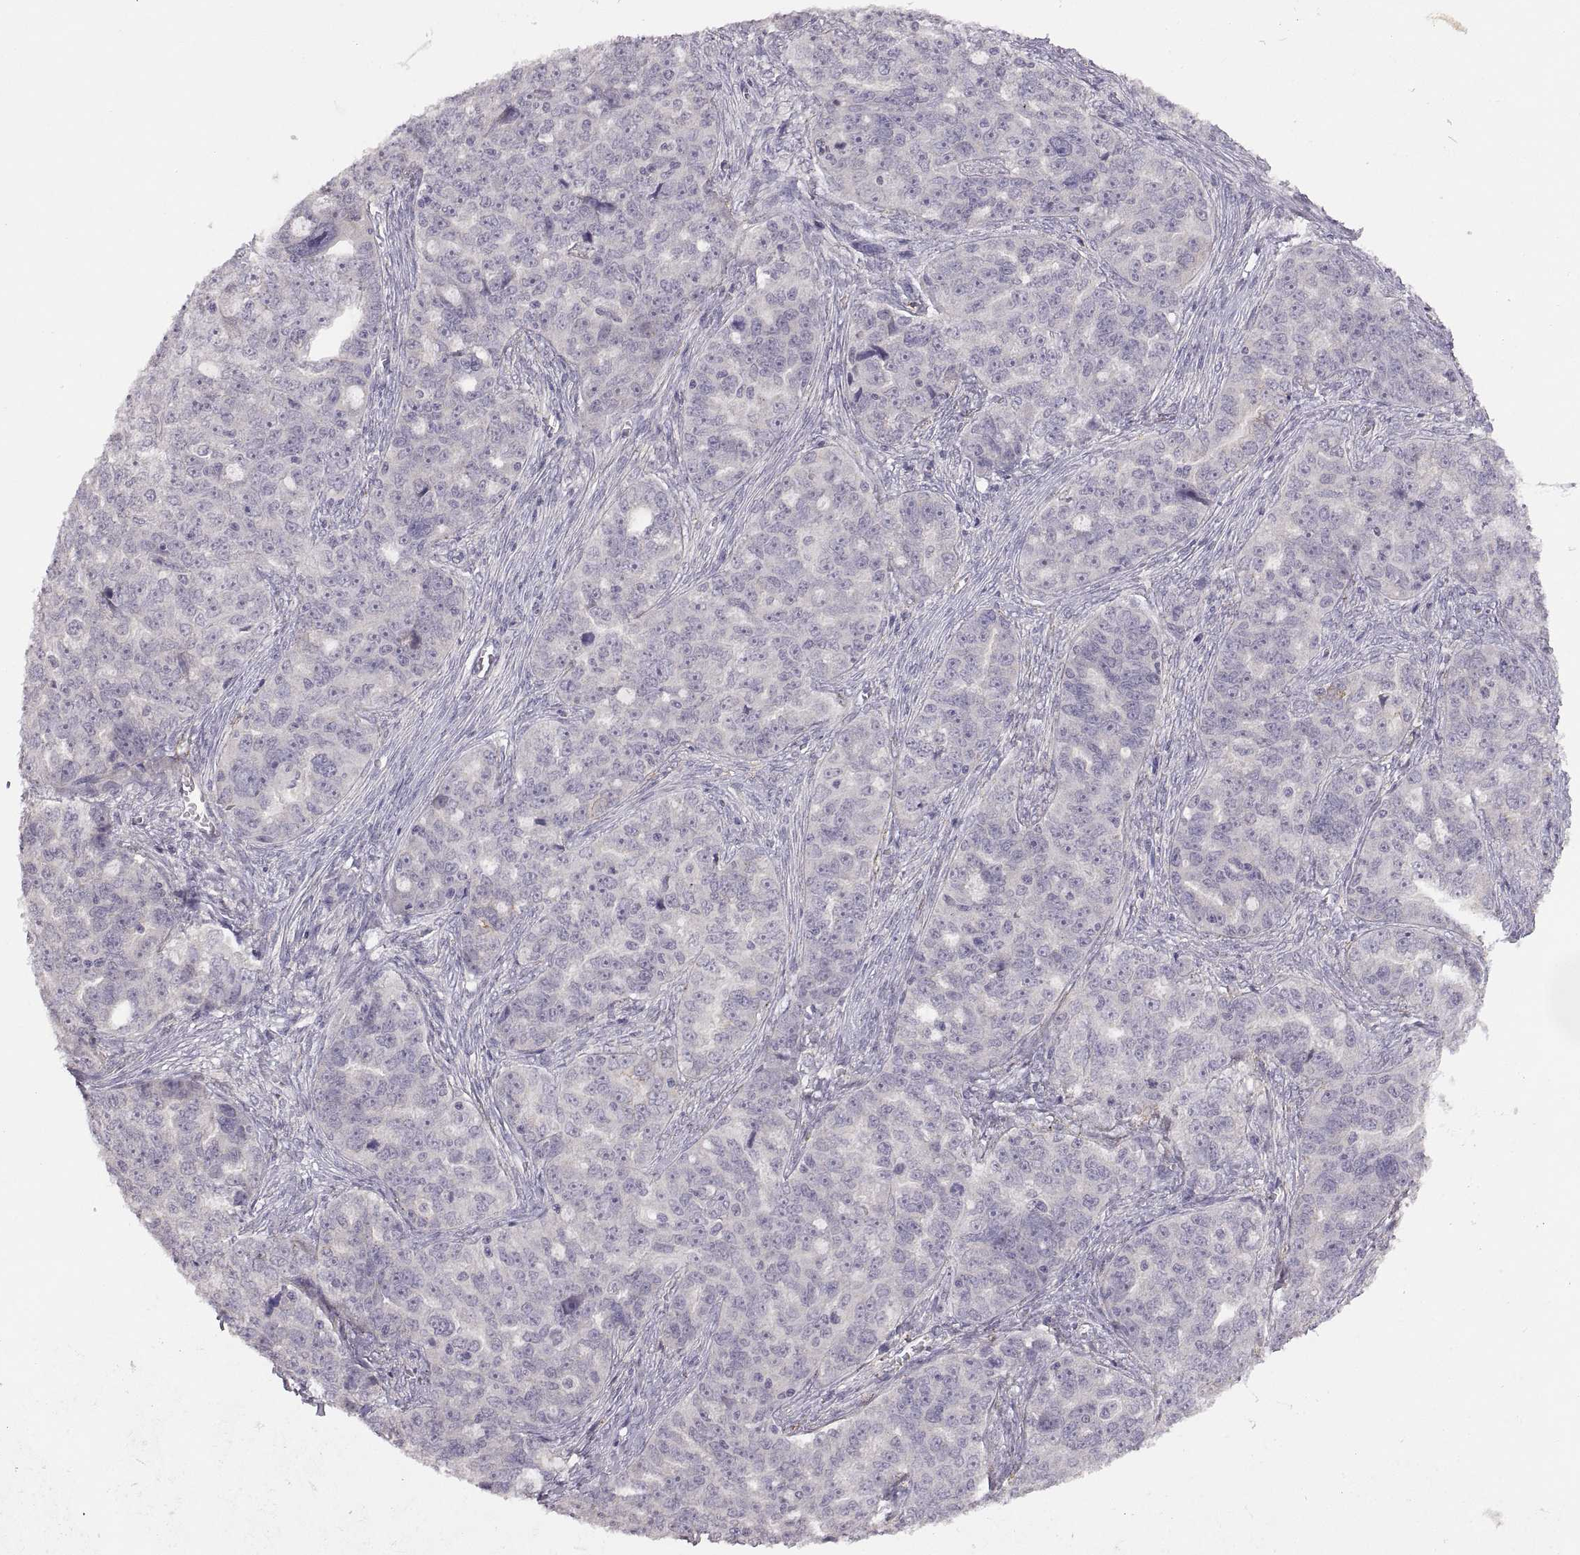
{"staining": {"intensity": "negative", "quantity": "none", "location": "none"}, "tissue": "ovarian cancer", "cell_type": "Tumor cells", "image_type": "cancer", "snomed": [{"axis": "morphology", "description": "Cystadenocarcinoma, serous, NOS"}, {"axis": "topography", "description": "Ovary"}], "caption": "Serous cystadenocarcinoma (ovarian) was stained to show a protein in brown. There is no significant positivity in tumor cells.", "gene": "CDH2", "patient": {"sex": "female", "age": 51}}